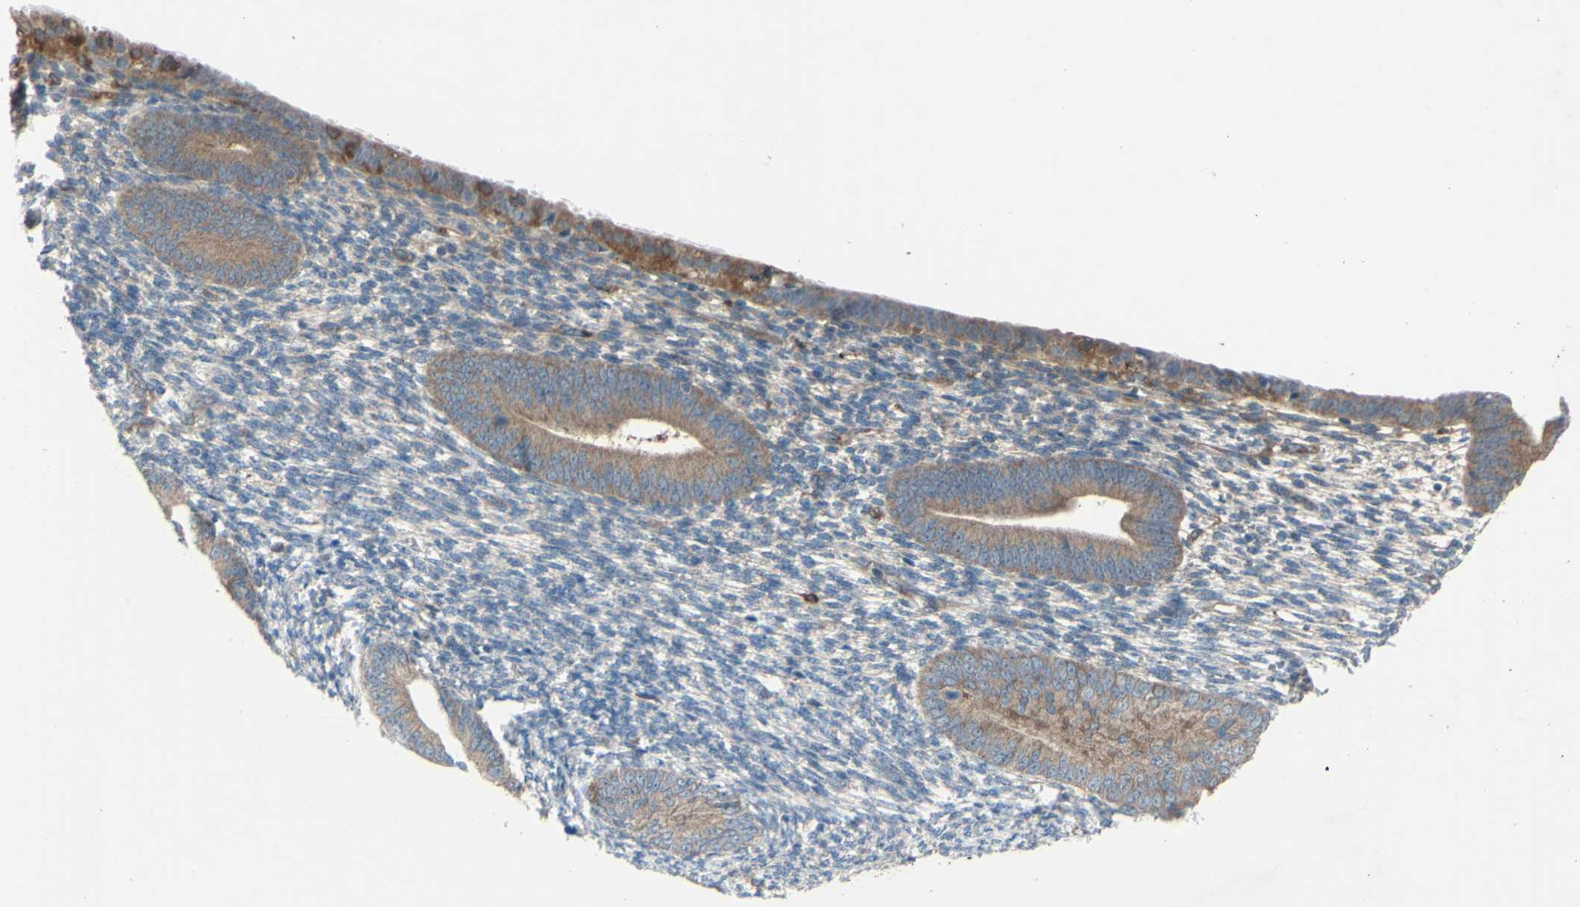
{"staining": {"intensity": "moderate", "quantity": "<25%", "location": "cytoplasmic/membranous"}, "tissue": "endometrium", "cell_type": "Cells in endometrial stroma", "image_type": "normal", "snomed": [{"axis": "morphology", "description": "Normal tissue, NOS"}, {"axis": "topography", "description": "Endometrium"}], "caption": "DAB (3,3'-diaminobenzidine) immunohistochemical staining of benign human endometrium exhibits moderate cytoplasmic/membranous protein staining in about <25% of cells in endometrial stroma. Immunohistochemistry stains the protein of interest in brown and the nuclei are stained blue.", "gene": "IGSF9B", "patient": {"sex": "female", "age": 57}}